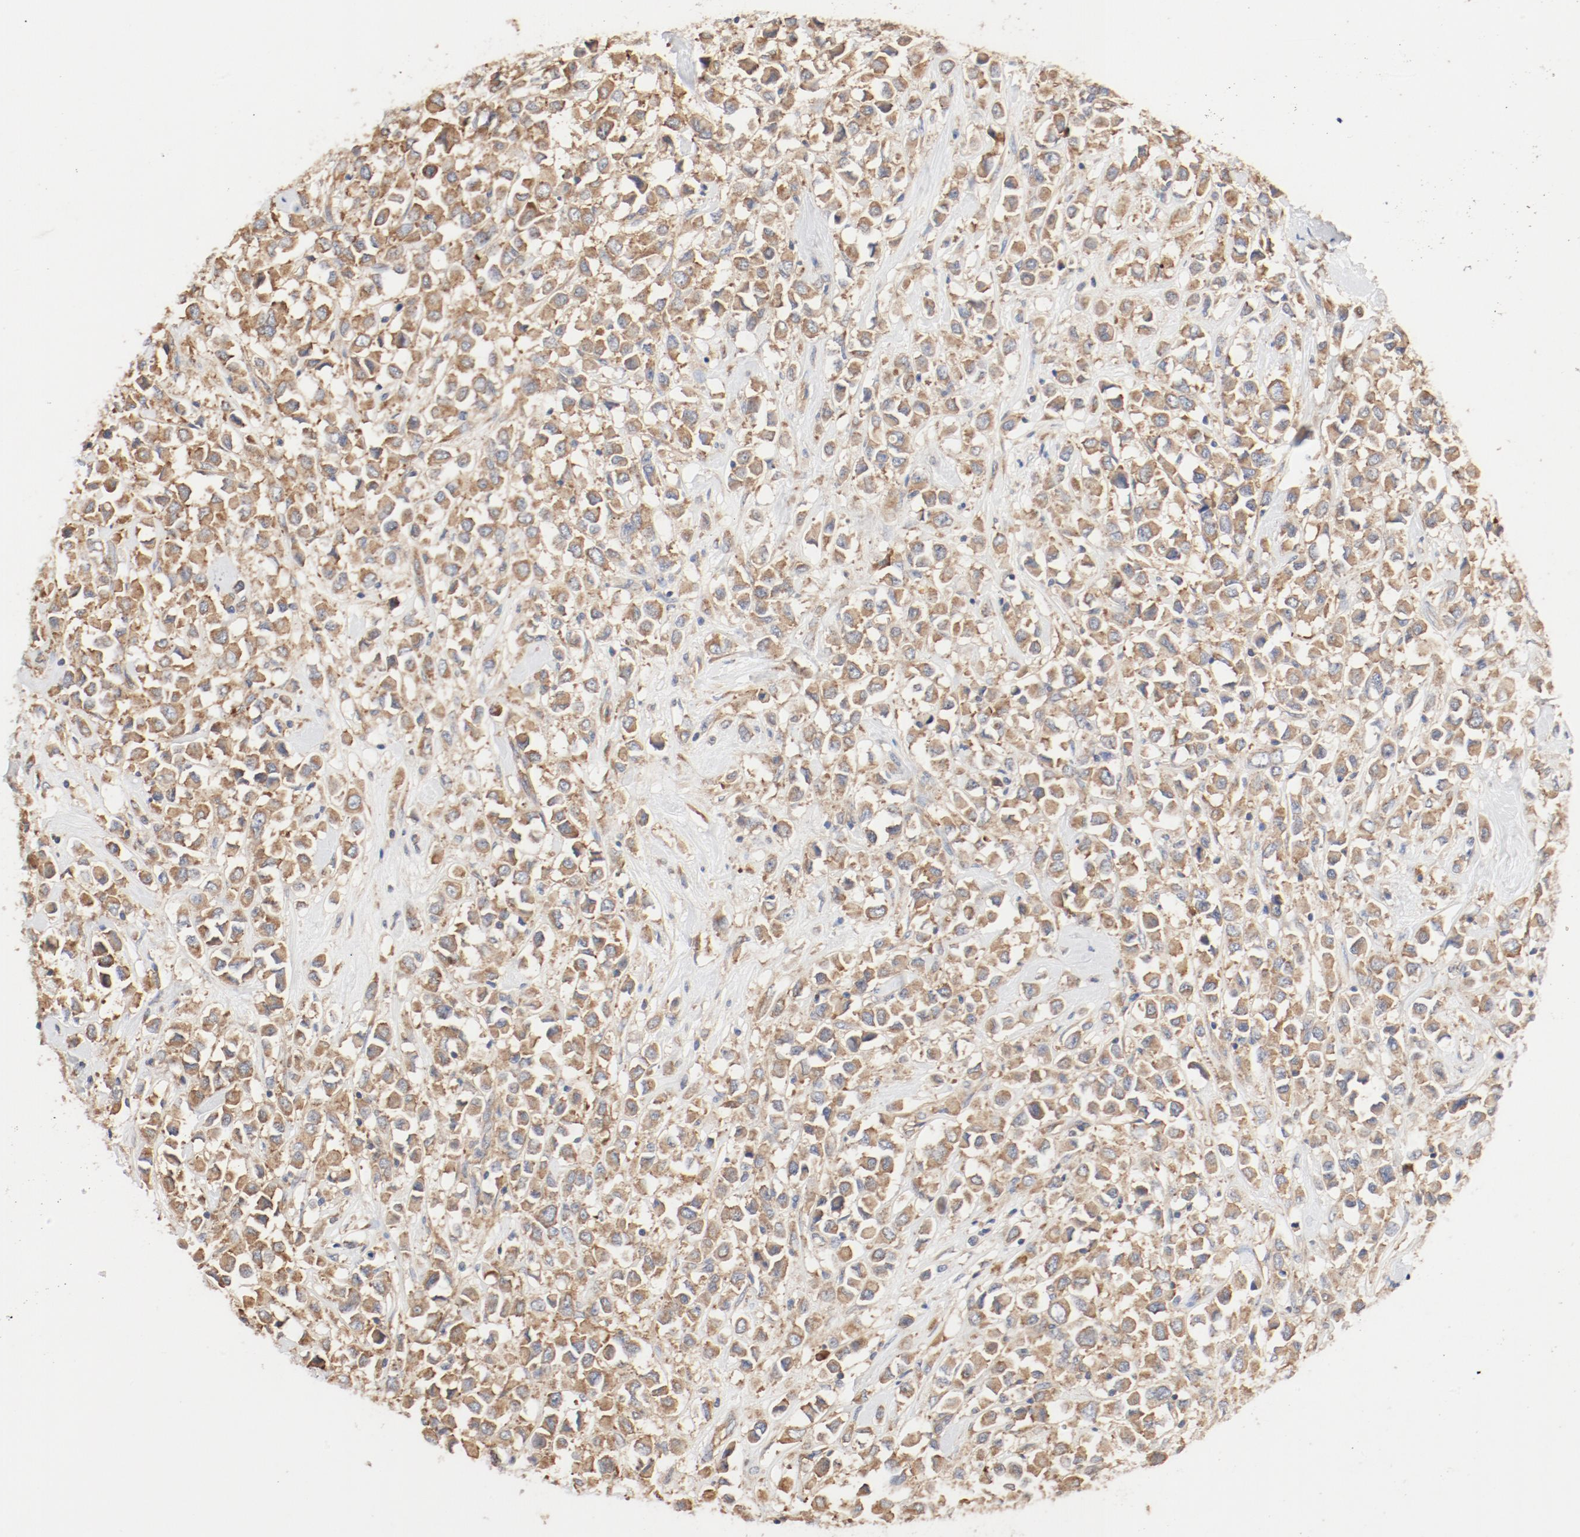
{"staining": {"intensity": "moderate", "quantity": ">75%", "location": "cytoplasmic/membranous"}, "tissue": "breast cancer", "cell_type": "Tumor cells", "image_type": "cancer", "snomed": [{"axis": "morphology", "description": "Duct carcinoma"}, {"axis": "topography", "description": "Breast"}], "caption": "High-power microscopy captured an immunohistochemistry histopathology image of breast infiltrating ductal carcinoma, revealing moderate cytoplasmic/membranous expression in approximately >75% of tumor cells.", "gene": "RPS6", "patient": {"sex": "female", "age": 61}}